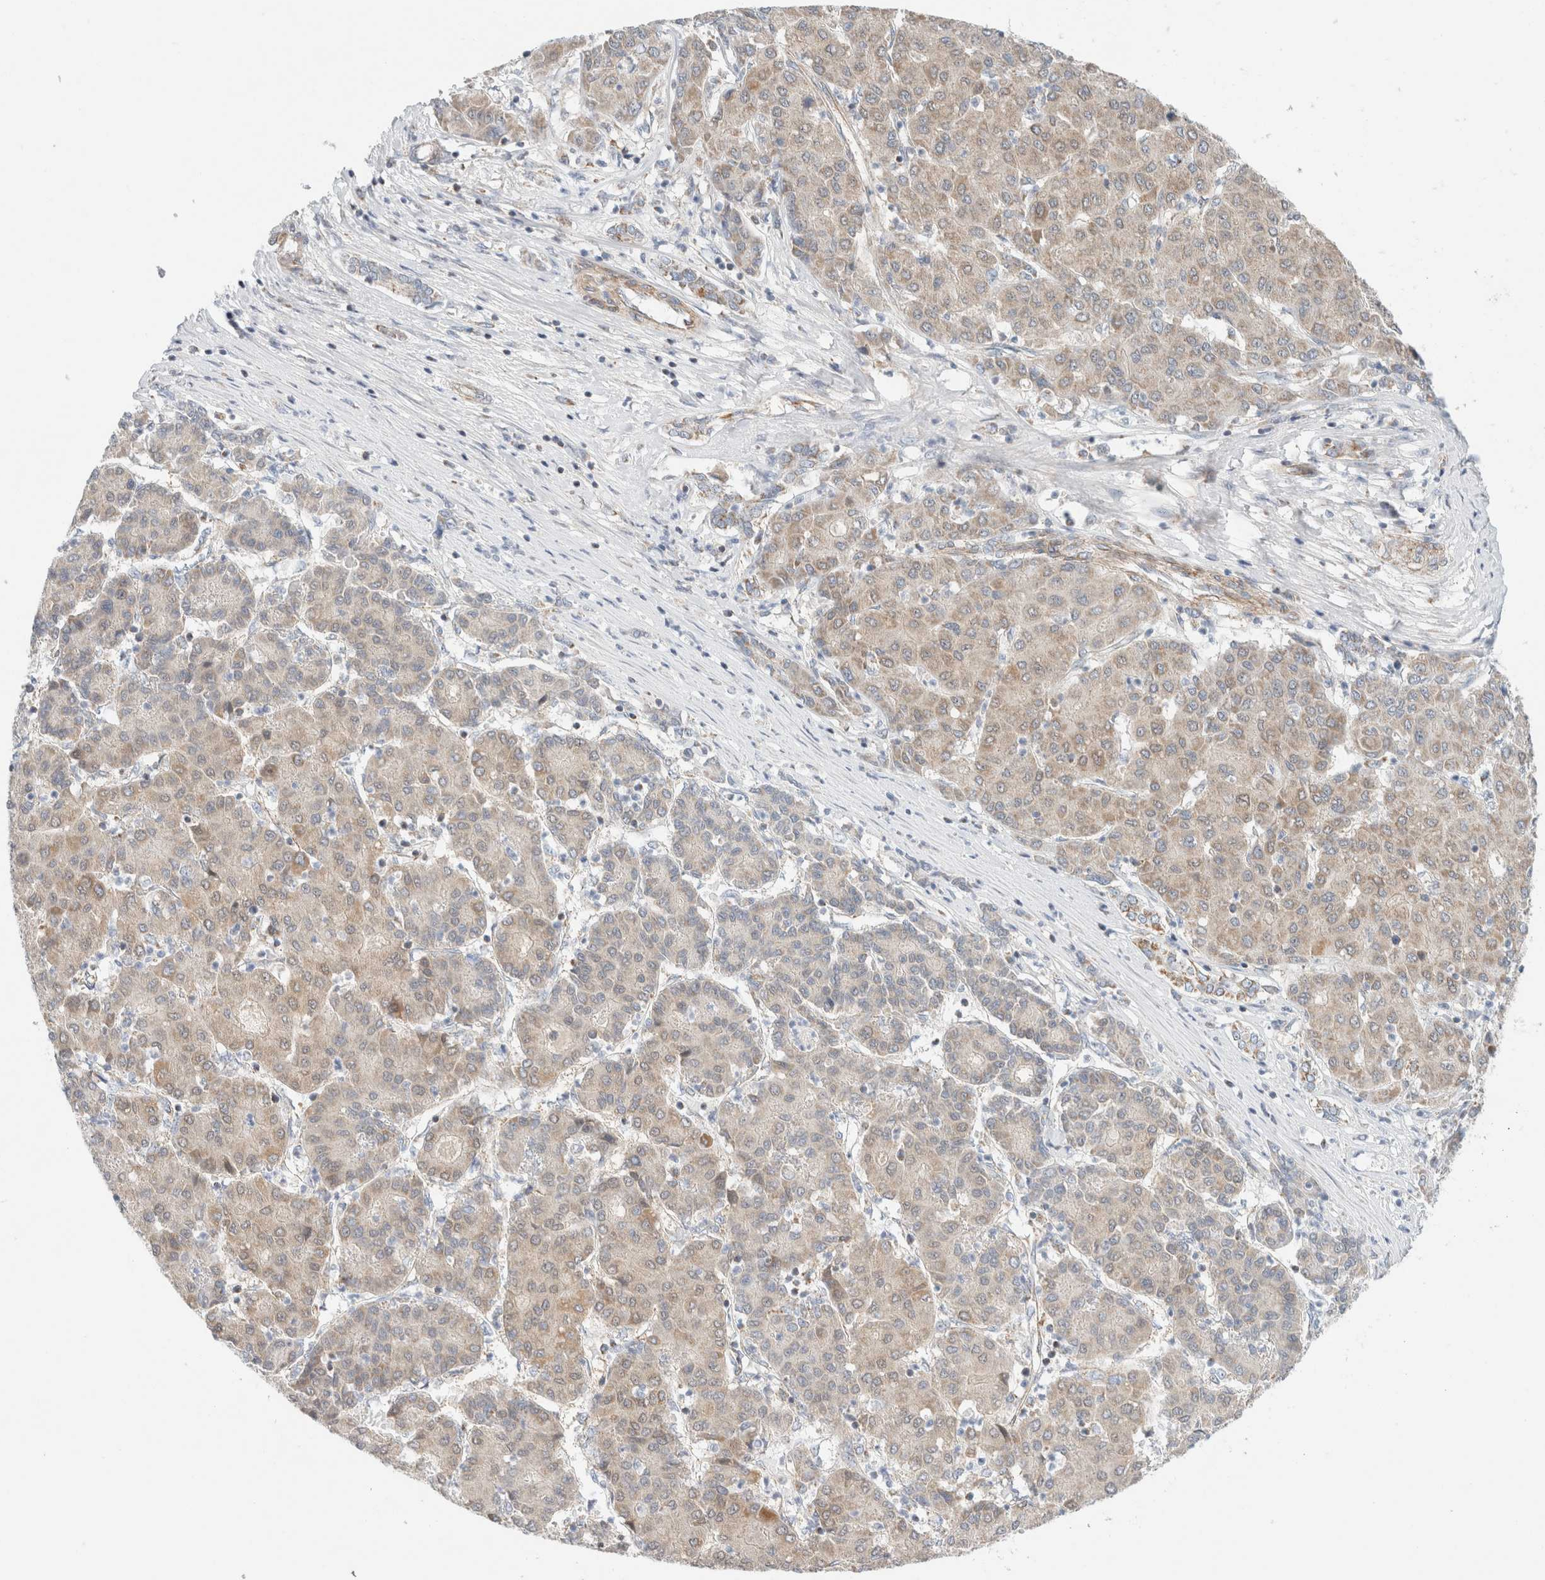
{"staining": {"intensity": "weak", "quantity": "25%-75%", "location": "cytoplasmic/membranous"}, "tissue": "liver cancer", "cell_type": "Tumor cells", "image_type": "cancer", "snomed": [{"axis": "morphology", "description": "Carcinoma, Hepatocellular, NOS"}, {"axis": "topography", "description": "Liver"}], "caption": "Liver cancer (hepatocellular carcinoma) stained for a protein (brown) exhibits weak cytoplasmic/membranous positive staining in approximately 25%-75% of tumor cells.", "gene": "MRM3", "patient": {"sex": "male", "age": 65}}